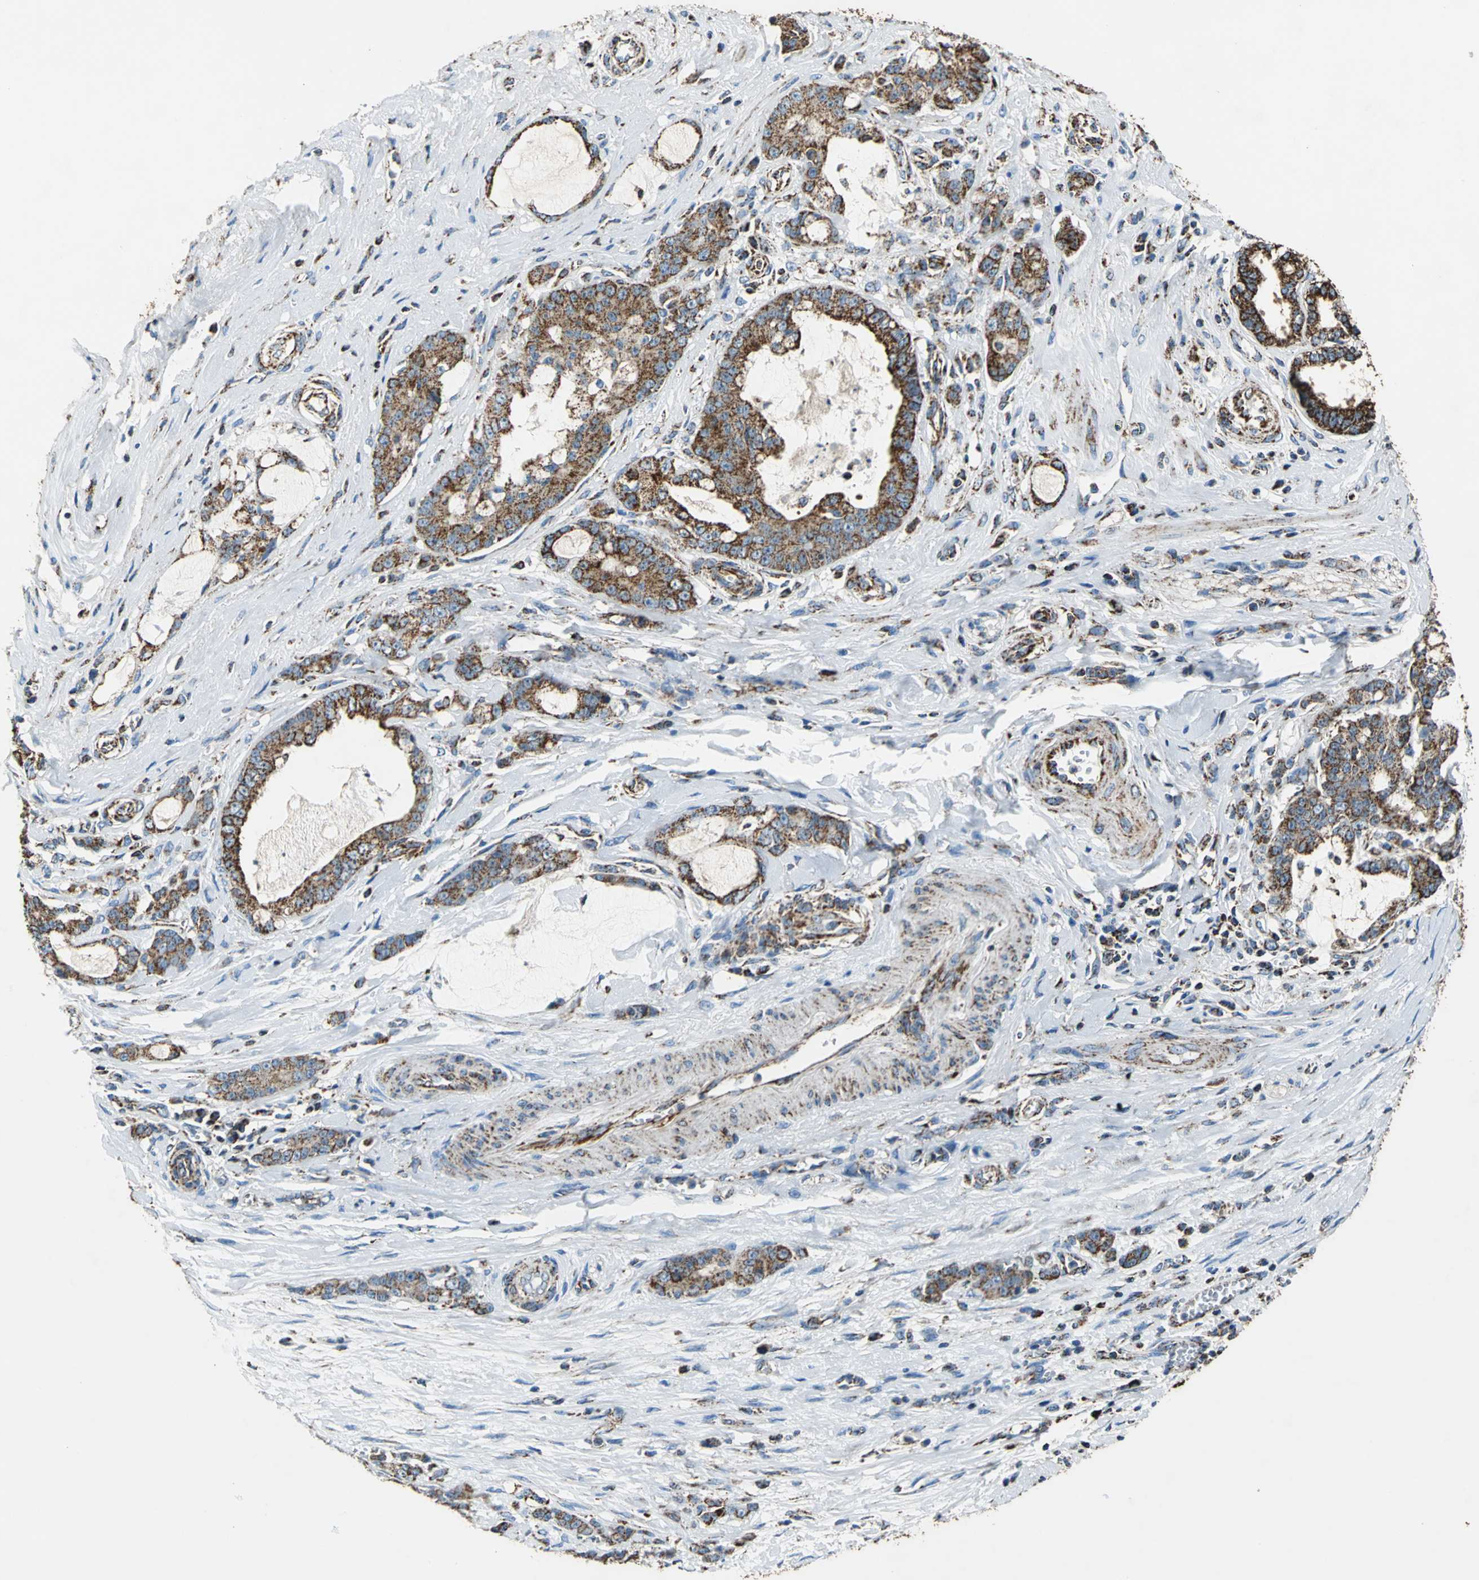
{"staining": {"intensity": "strong", "quantity": ">75%", "location": "cytoplasmic/membranous"}, "tissue": "pancreatic cancer", "cell_type": "Tumor cells", "image_type": "cancer", "snomed": [{"axis": "morphology", "description": "Adenocarcinoma, NOS"}, {"axis": "topography", "description": "Pancreas"}], "caption": "Immunohistochemistry (IHC) (DAB) staining of adenocarcinoma (pancreatic) demonstrates strong cytoplasmic/membranous protein staining in approximately >75% of tumor cells.", "gene": "ECH1", "patient": {"sex": "female", "age": 73}}